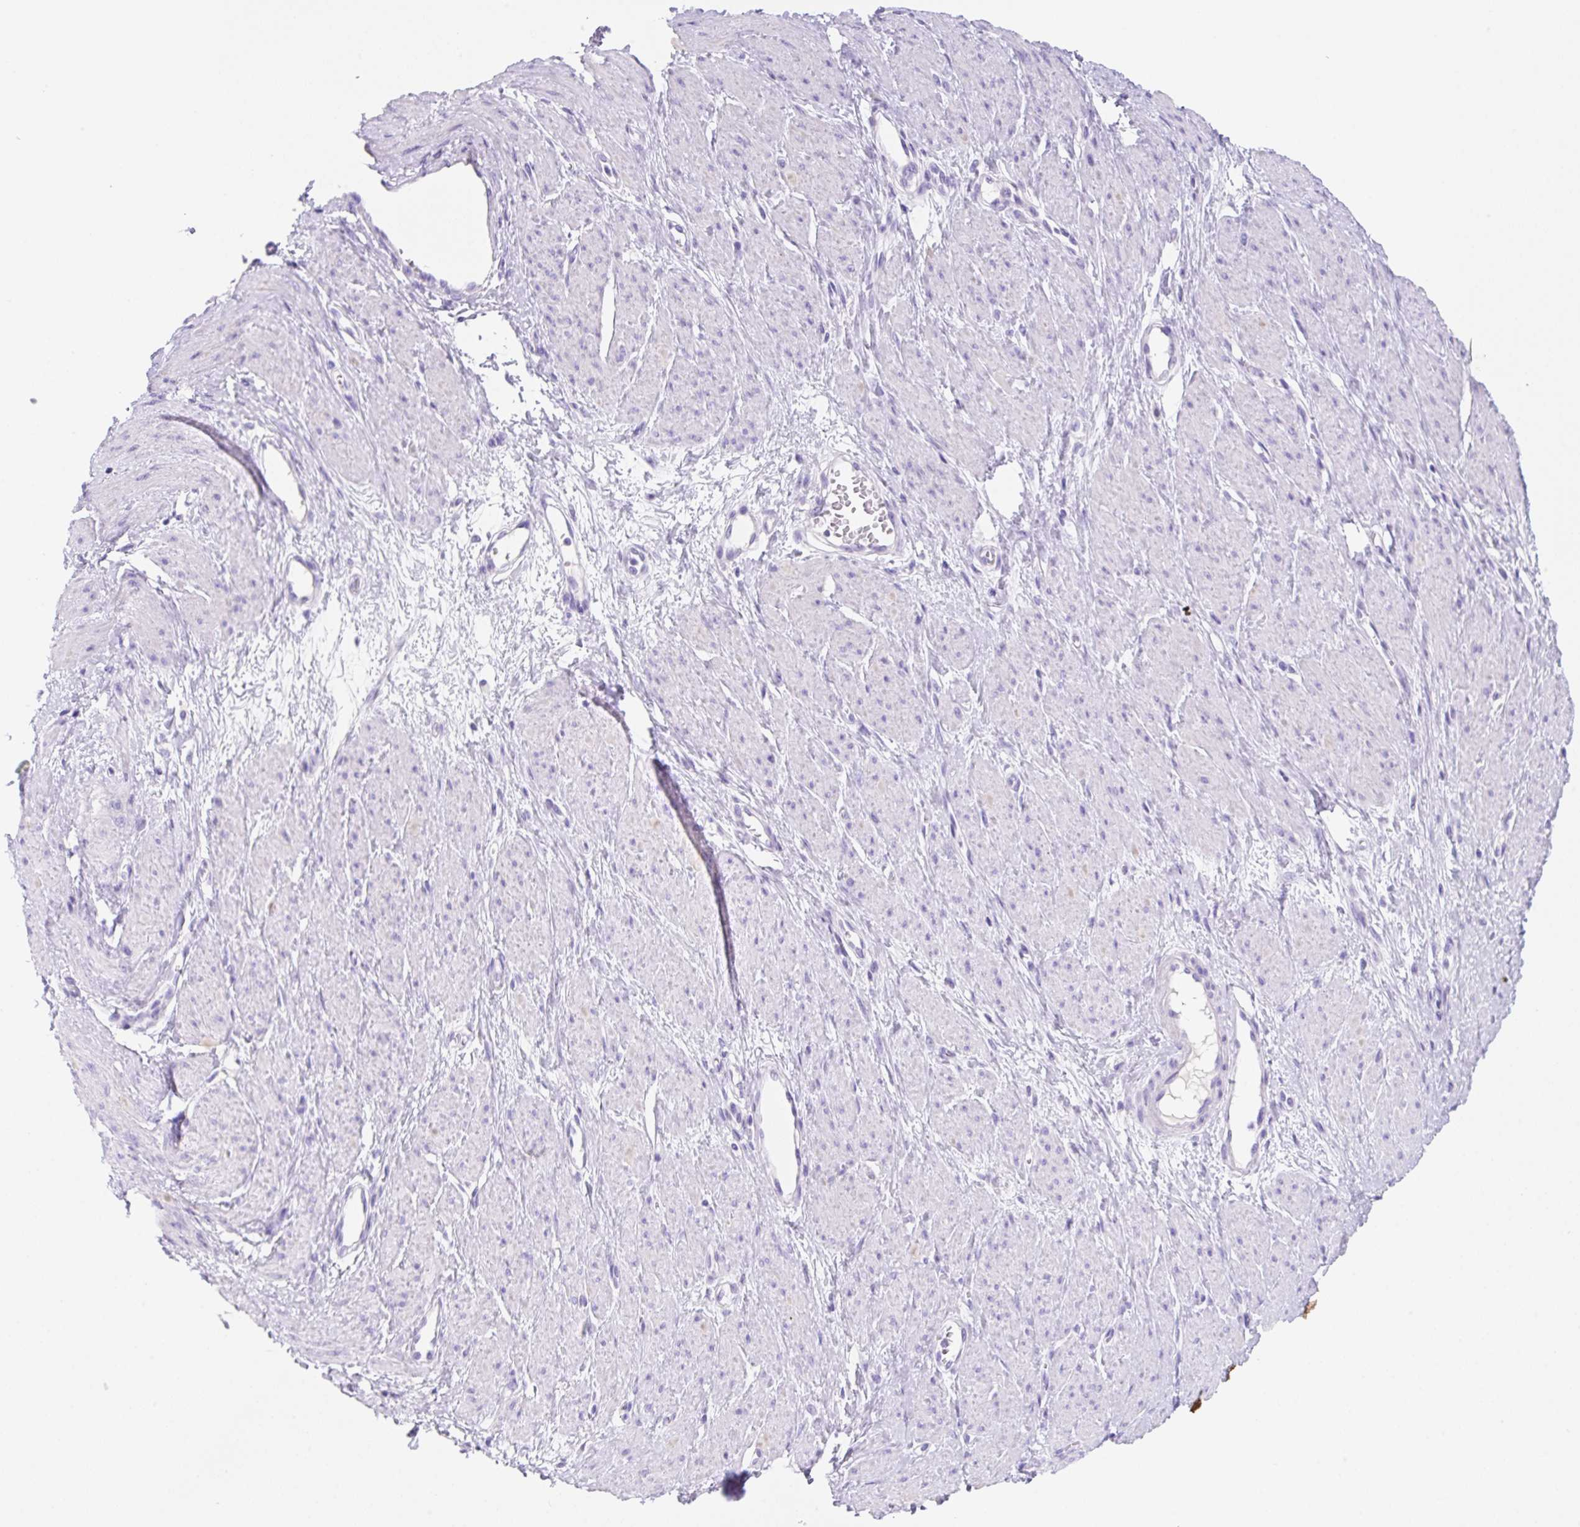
{"staining": {"intensity": "negative", "quantity": "none", "location": "none"}, "tissue": "smooth muscle", "cell_type": "Smooth muscle cells", "image_type": "normal", "snomed": [{"axis": "morphology", "description": "Normal tissue, NOS"}, {"axis": "topography", "description": "Smooth muscle"}, {"axis": "topography", "description": "Uterus"}], "caption": "Image shows no protein expression in smooth muscle cells of normal smooth muscle.", "gene": "KLK8", "patient": {"sex": "female", "age": 39}}